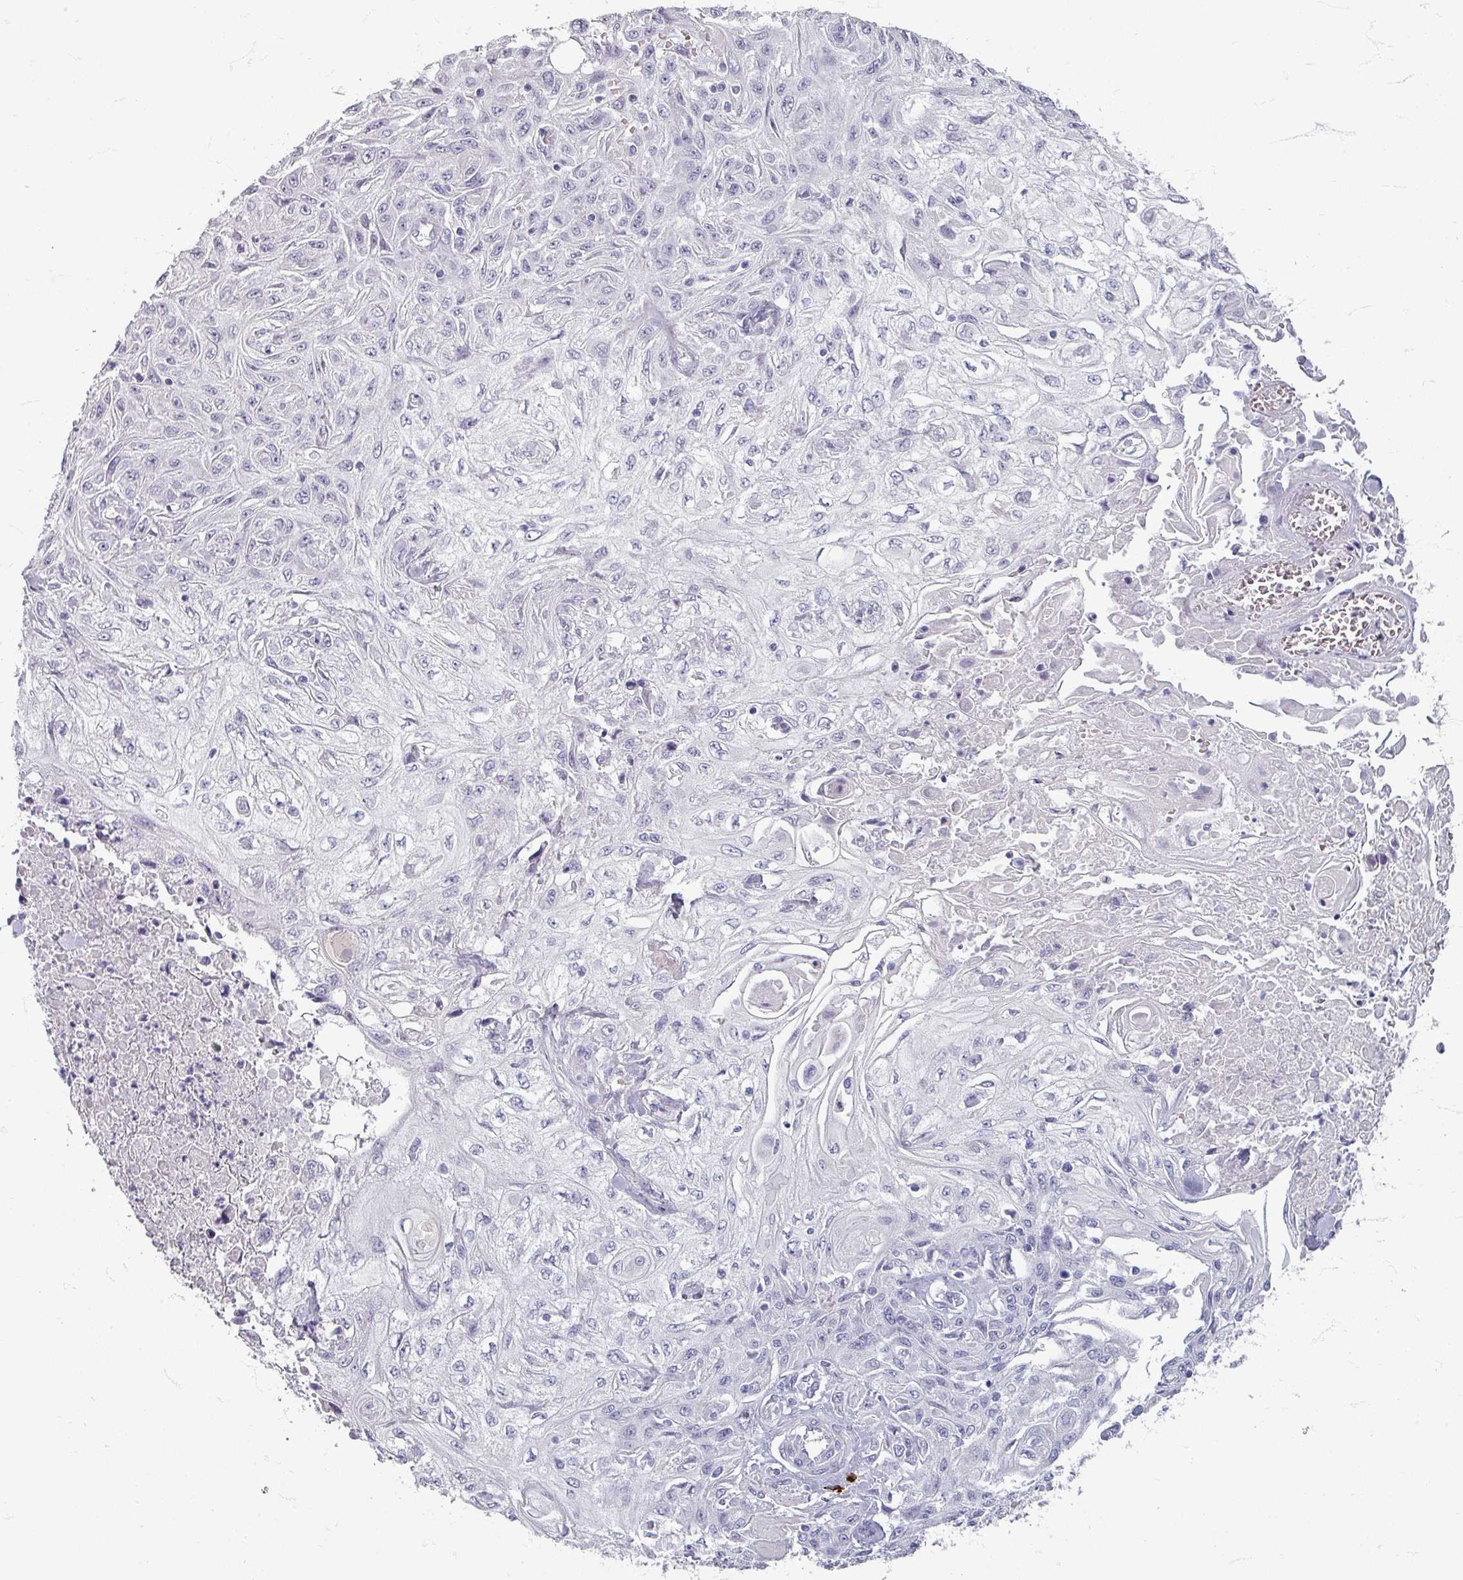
{"staining": {"intensity": "negative", "quantity": "none", "location": "none"}, "tissue": "skin cancer", "cell_type": "Tumor cells", "image_type": "cancer", "snomed": [{"axis": "morphology", "description": "Squamous cell carcinoma, NOS"}, {"axis": "morphology", "description": "Squamous cell carcinoma, metastatic, NOS"}, {"axis": "topography", "description": "Skin"}, {"axis": "topography", "description": "Lymph node"}], "caption": "IHC micrograph of skin cancer stained for a protein (brown), which reveals no positivity in tumor cells. (Stains: DAB IHC with hematoxylin counter stain, Microscopy: brightfield microscopy at high magnification).", "gene": "ZNF878", "patient": {"sex": "male", "age": 75}}